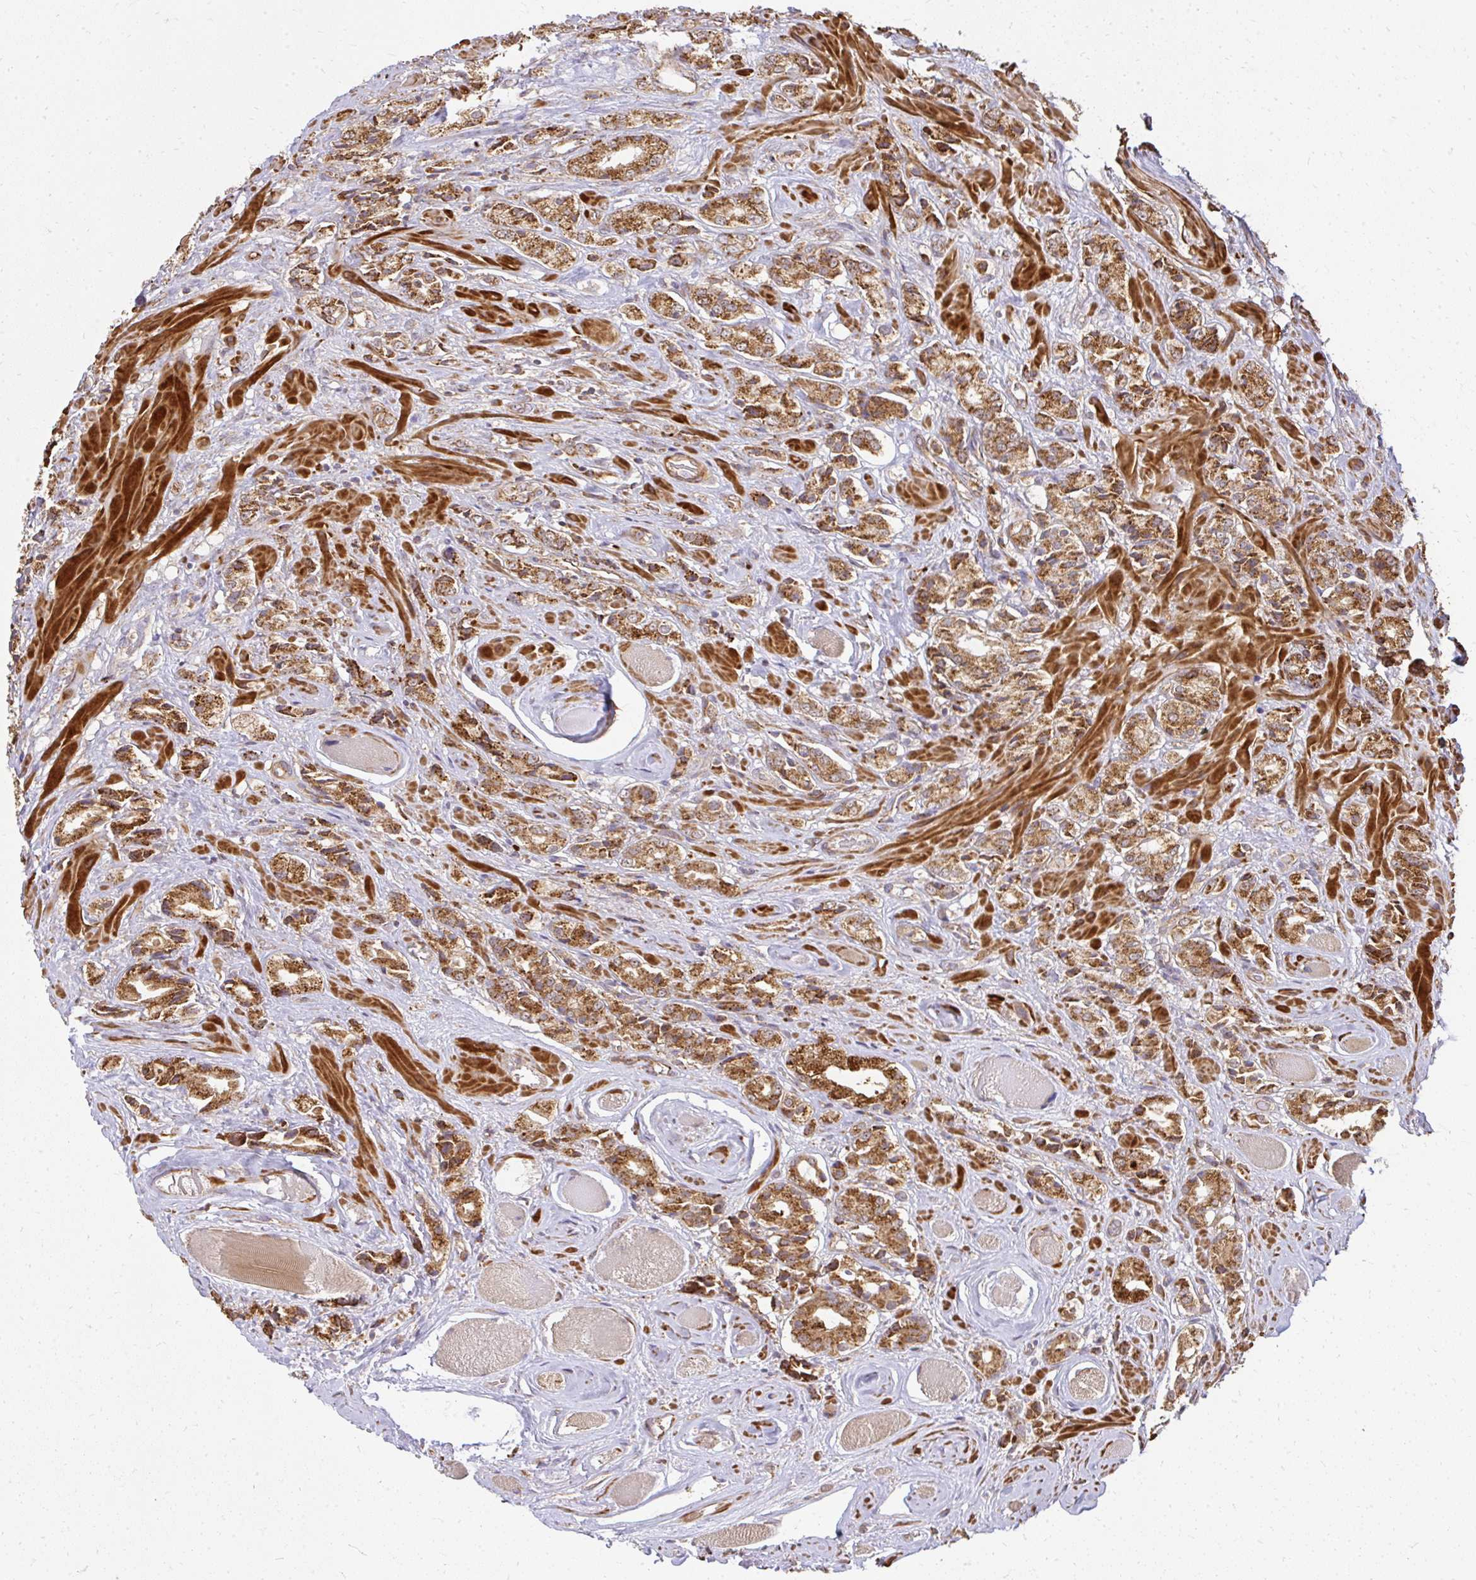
{"staining": {"intensity": "moderate", "quantity": ">75%", "location": "cytoplasmic/membranous"}, "tissue": "prostate cancer", "cell_type": "Tumor cells", "image_type": "cancer", "snomed": [{"axis": "morphology", "description": "Adenocarcinoma, High grade"}, {"axis": "topography", "description": "Prostate and seminal vesicle, NOS"}], "caption": "The immunohistochemical stain shows moderate cytoplasmic/membranous staining in tumor cells of adenocarcinoma (high-grade) (prostate) tissue.", "gene": "GNS", "patient": {"sex": "male", "age": 64}}